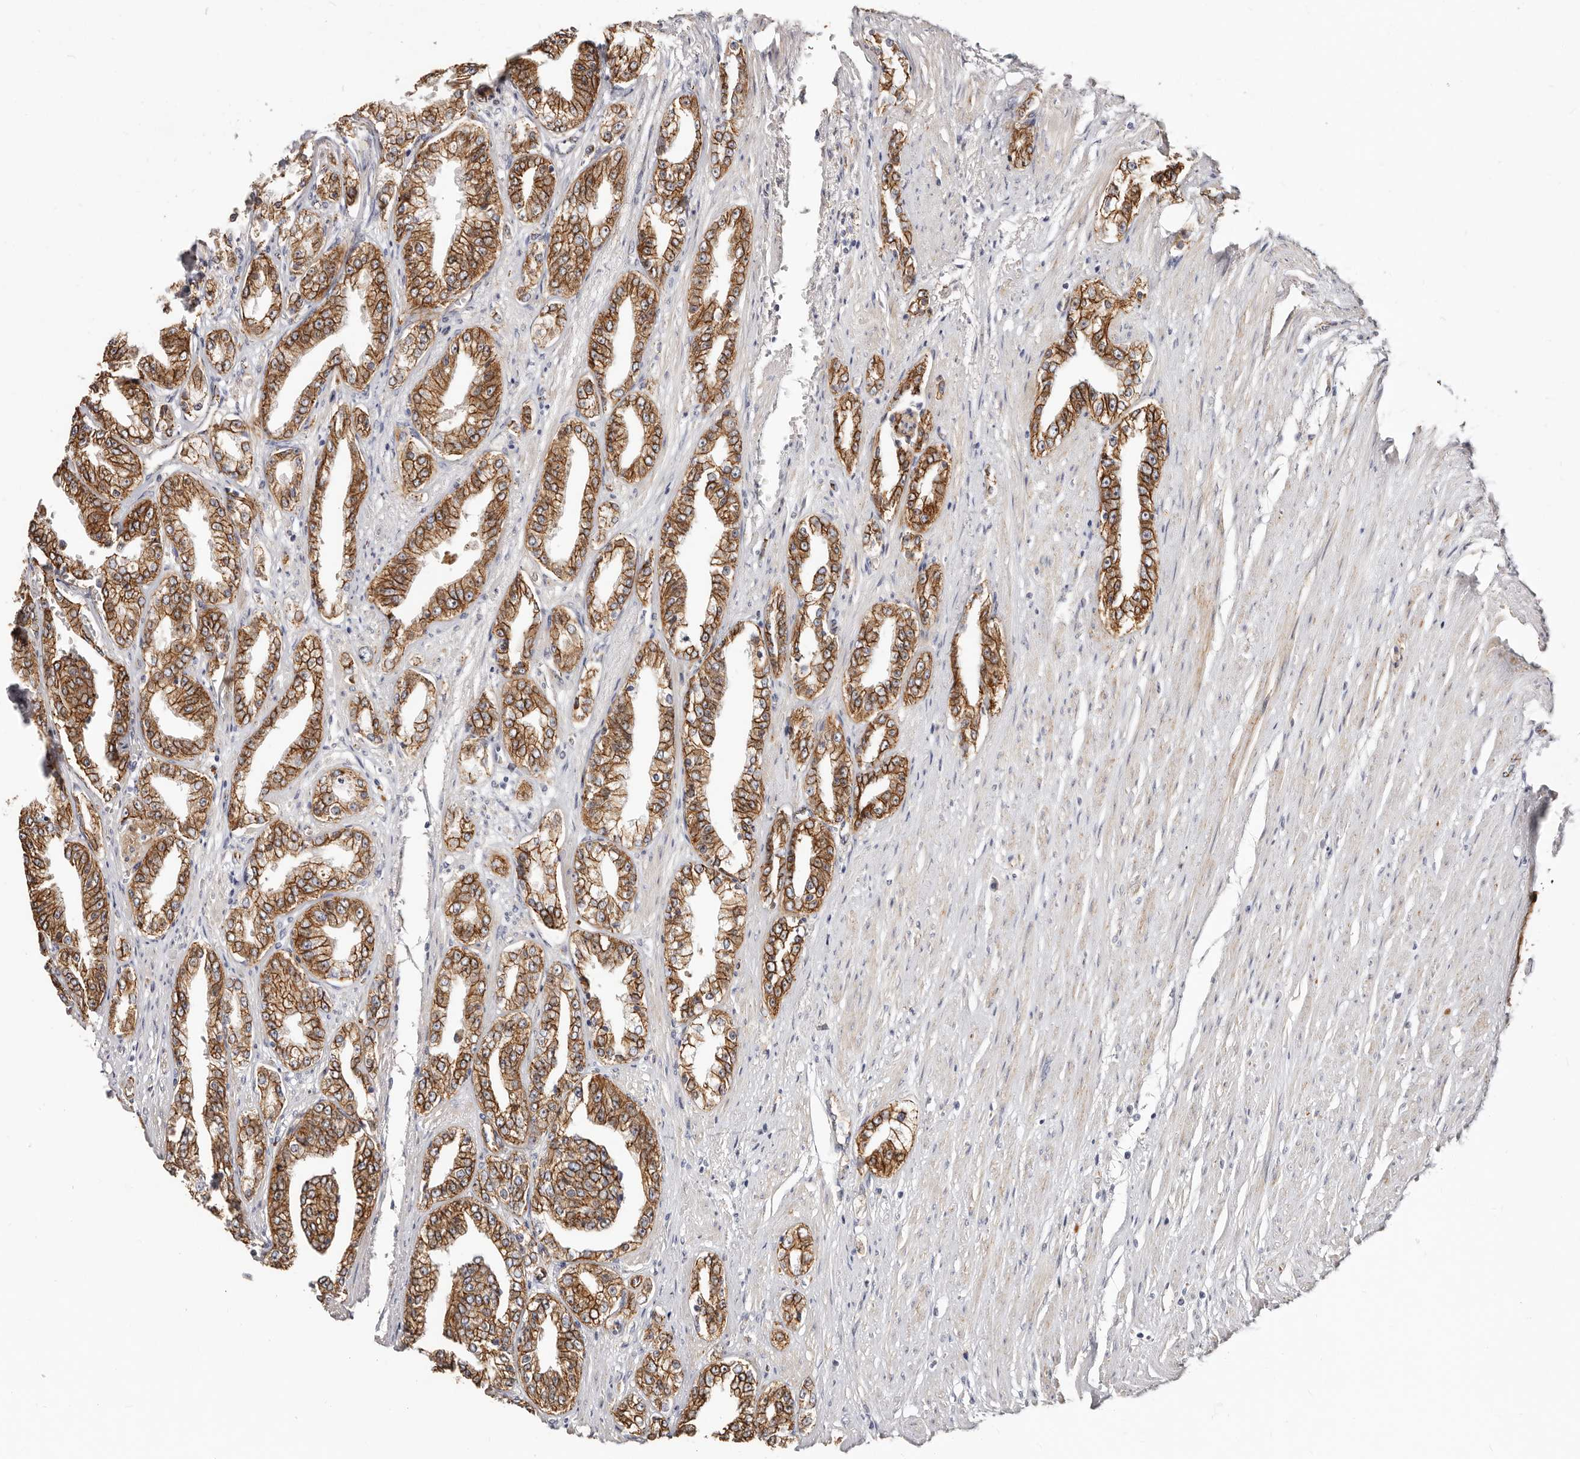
{"staining": {"intensity": "strong", "quantity": ">75%", "location": "cytoplasmic/membranous"}, "tissue": "prostate cancer", "cell_type": "Tumor cells", "image_type": "cancer", "snomed": [{"axis": "morphology", "description": "Adenocarcinoma, High grade"}, {"axis": "topography", "description": "Prostate"}], "caption": "High-grade adenocarcinoma (prostate) was stained to show a protein in brown. There is high levels of strong cytoplasmic/membranous staining in about >75% of tumor cells.", "gene": "CTNNB1", "patient": {"sex": "male", "age": 71}}